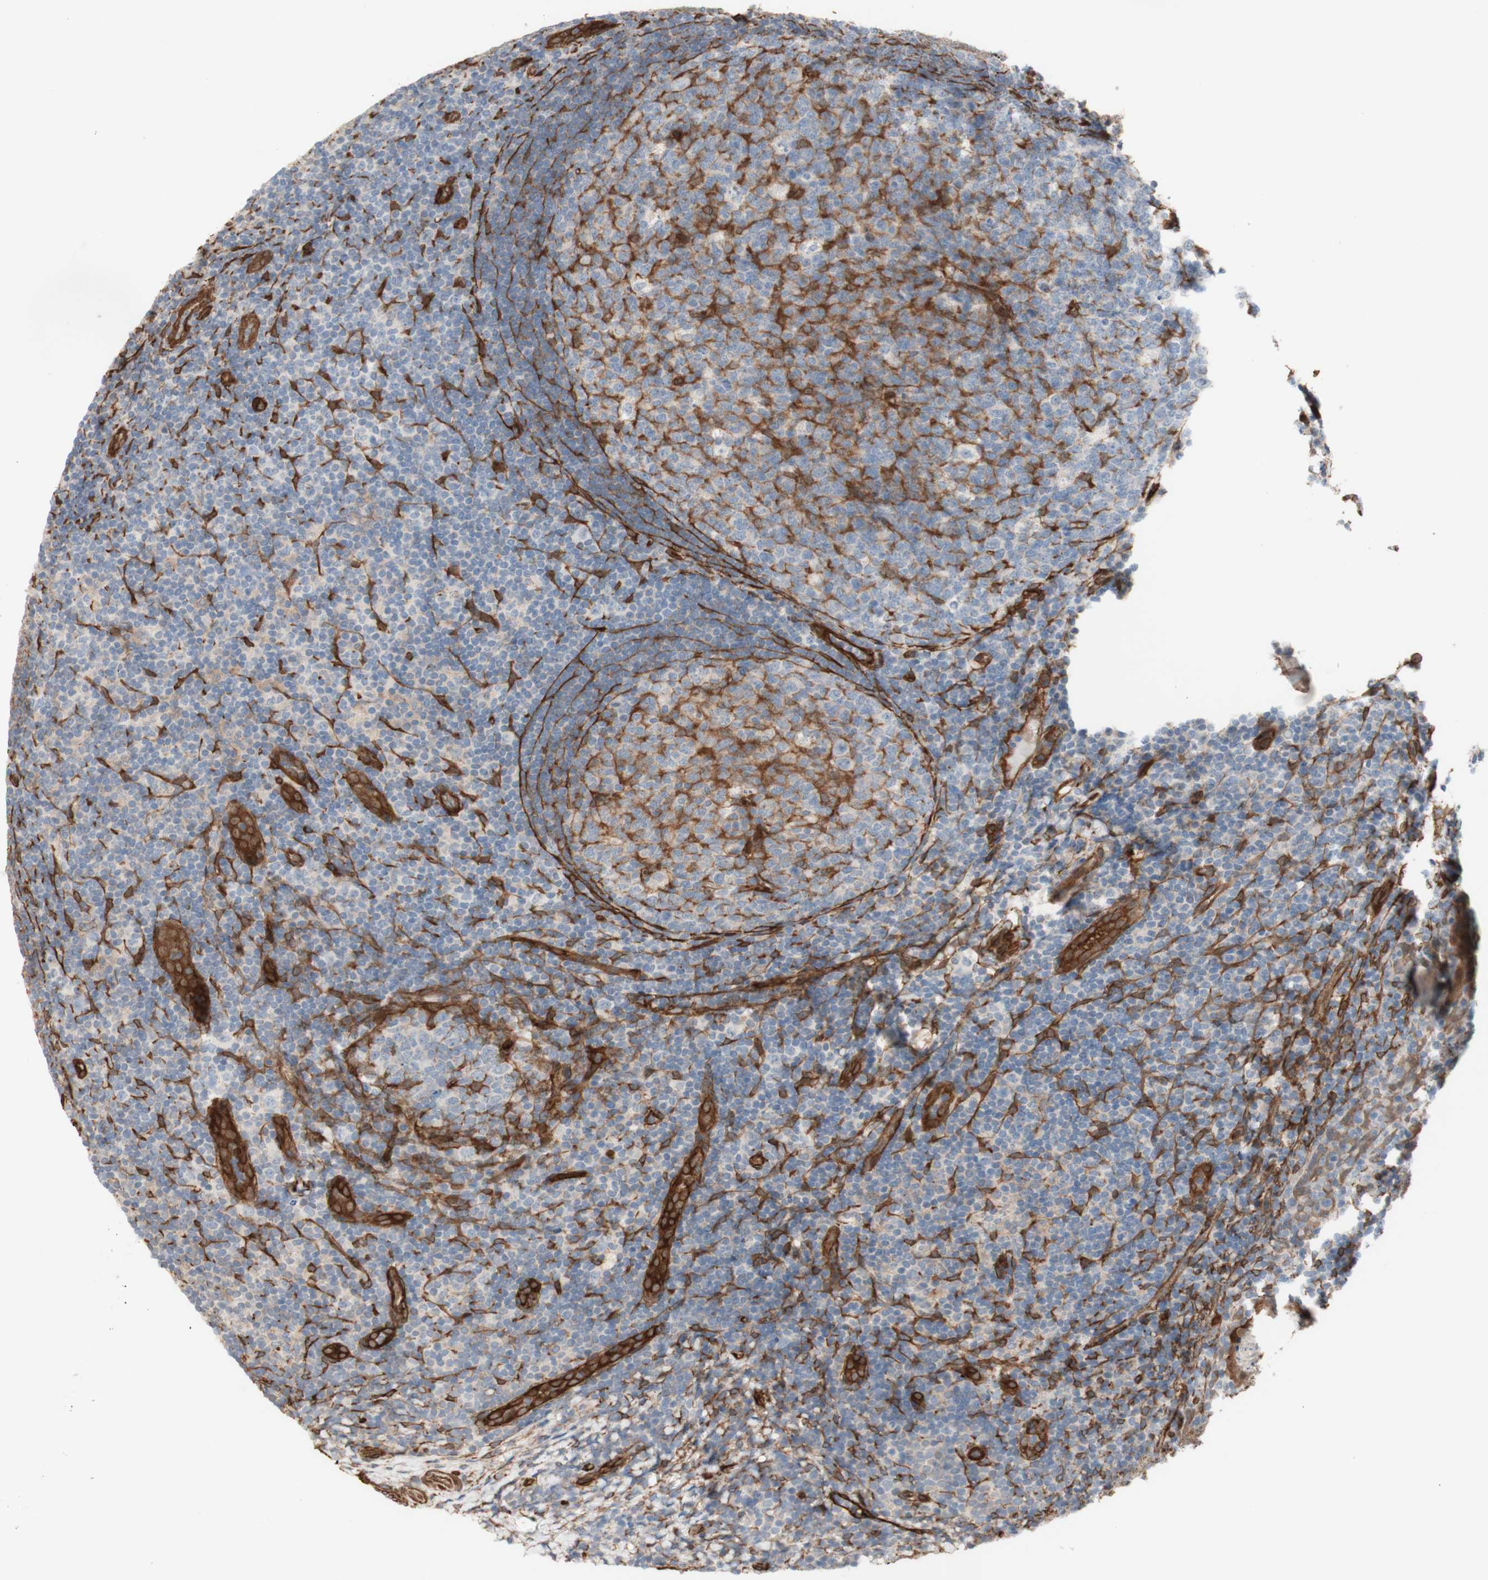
{"staining": {"intensity": "moderate", "quantity": ">75%", "location": "cytoplasmic/membranous"}, "tissue": "tonsil", "cell_type": "Germinal center cells", "image_type": "normal", "snomed": [{"axis": "morphology", "description": "Normal tissue, NOS"}, {"axis": "topography", "description": "Tonsil"}], "caption": "Protein expression analysis of unremarkable human tonsil reveals moderate cytoplasmic/membranous staining in approximately >75% of germinal center cells. The staining was performed using DAB (3,3'-diaminobenzidine), with brown indicating positive protein expression. Nuclei are stained blue with hematoxylin.", "gene": "CNN3", "patient": {"sex": "male", "age": 37}}